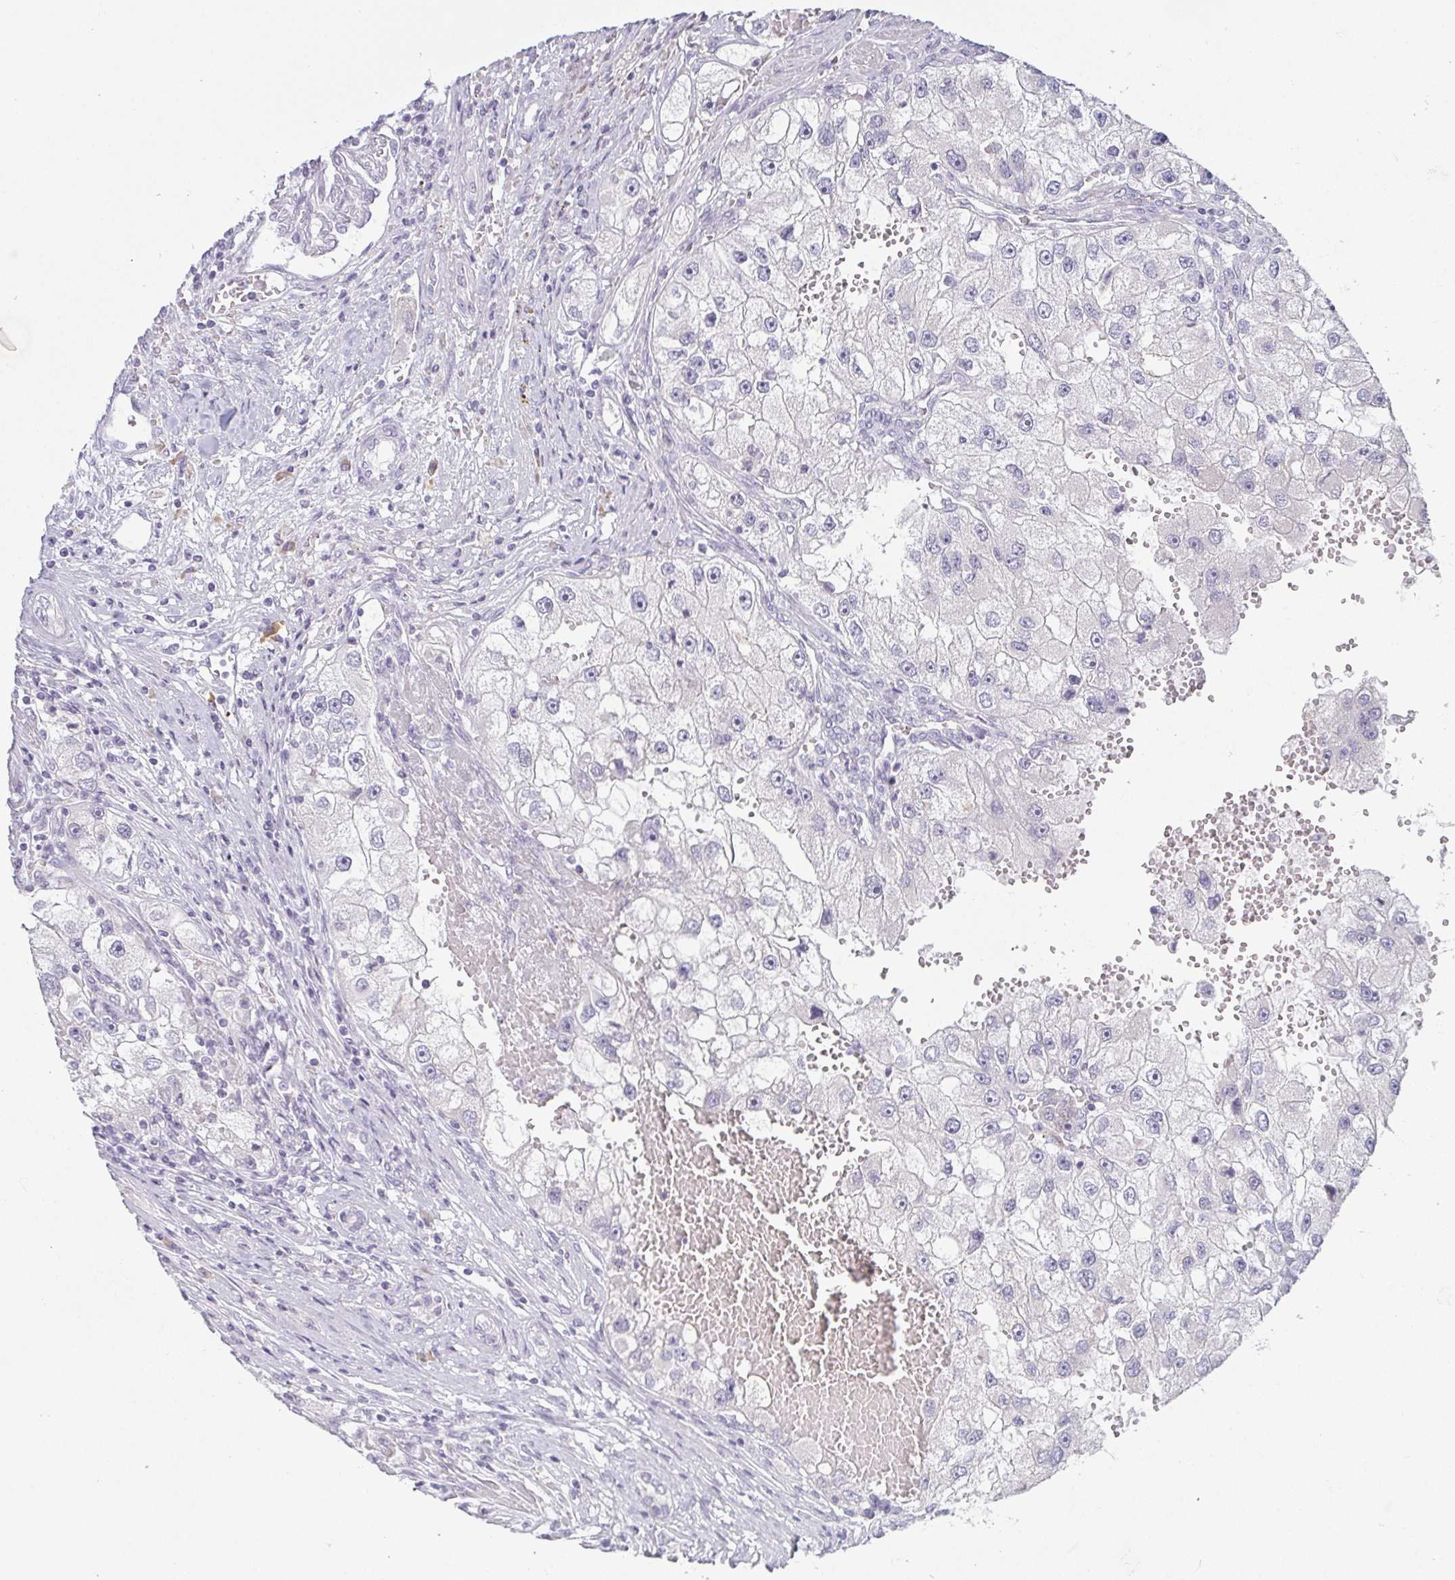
{"staining": {"intensity": "negative", "quantity": "none", "location": "none"}, "tissue": "renal cancer", "cell_type": "Tumor cells", "image_type": "cancer", "snomed": [{"axis": "morphology", "description": "Adenocarcinoma, NOS"}, {"axis": "topography", "description": "Kidney"}], "caption": "DAB (3,3'-diaminobenzidine) immunohistochemical staining of human renal adenocarcinoma displays no significant staining in tumor cells. (DAB IHC visualized using brightfield microscopy, high magnification).", "gene": "PRR27", "patient": {"sex": "male", "age": 63}}